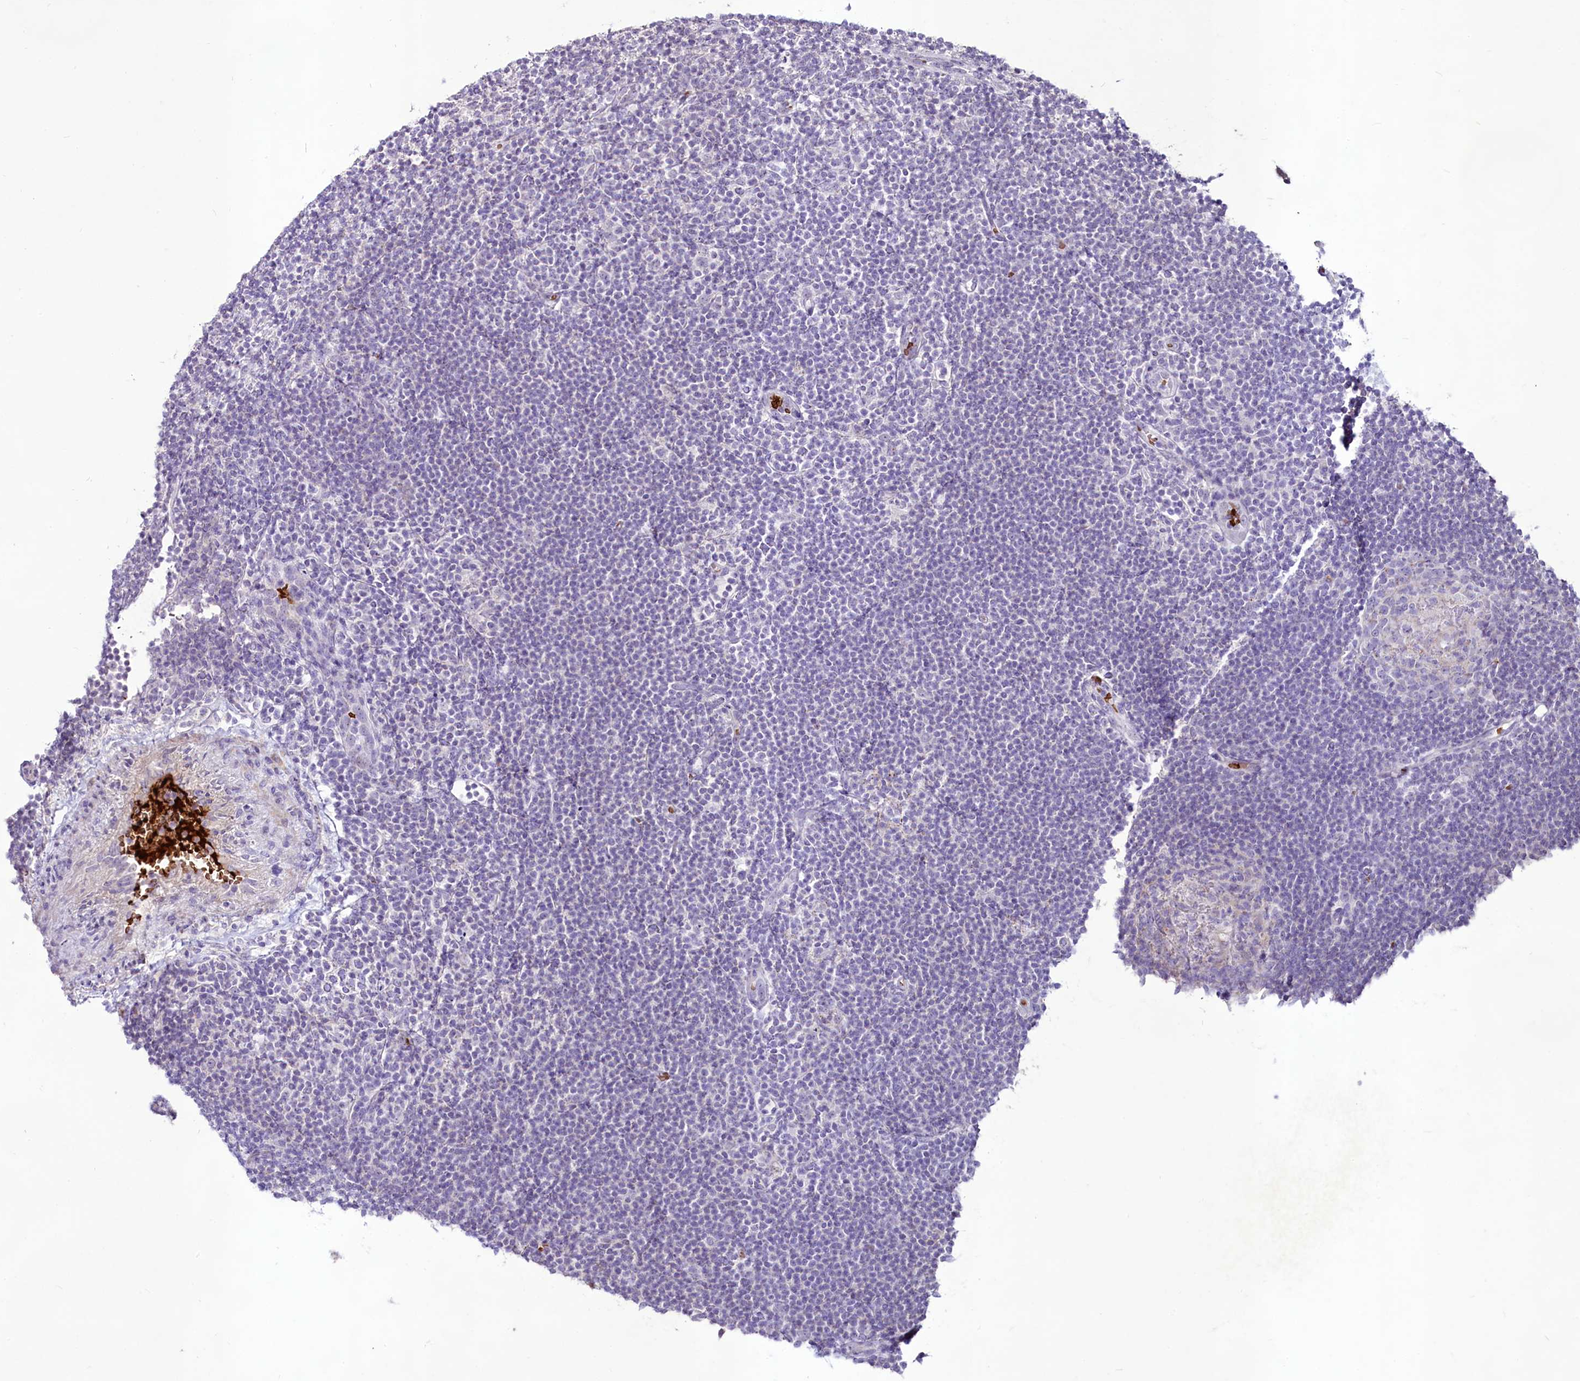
{"staining": {"intensity": "negative", "quantity": "none", "location": "none"}, "tissue": "lymphoma", "cell_type": "Tumor cells", "image_type": "cancer", "snomed": [{"axis": "morphology", "description": "Hodgkin's disease, NOS"}, {"axis": "topography", "description": "Lymph node"}], "caption": "The IHC micrograph has no significant positivity in tumor cells of lymphoma tissue.", "gene": "SUSD3", "patient": {"sex": "female", "age": 57}}